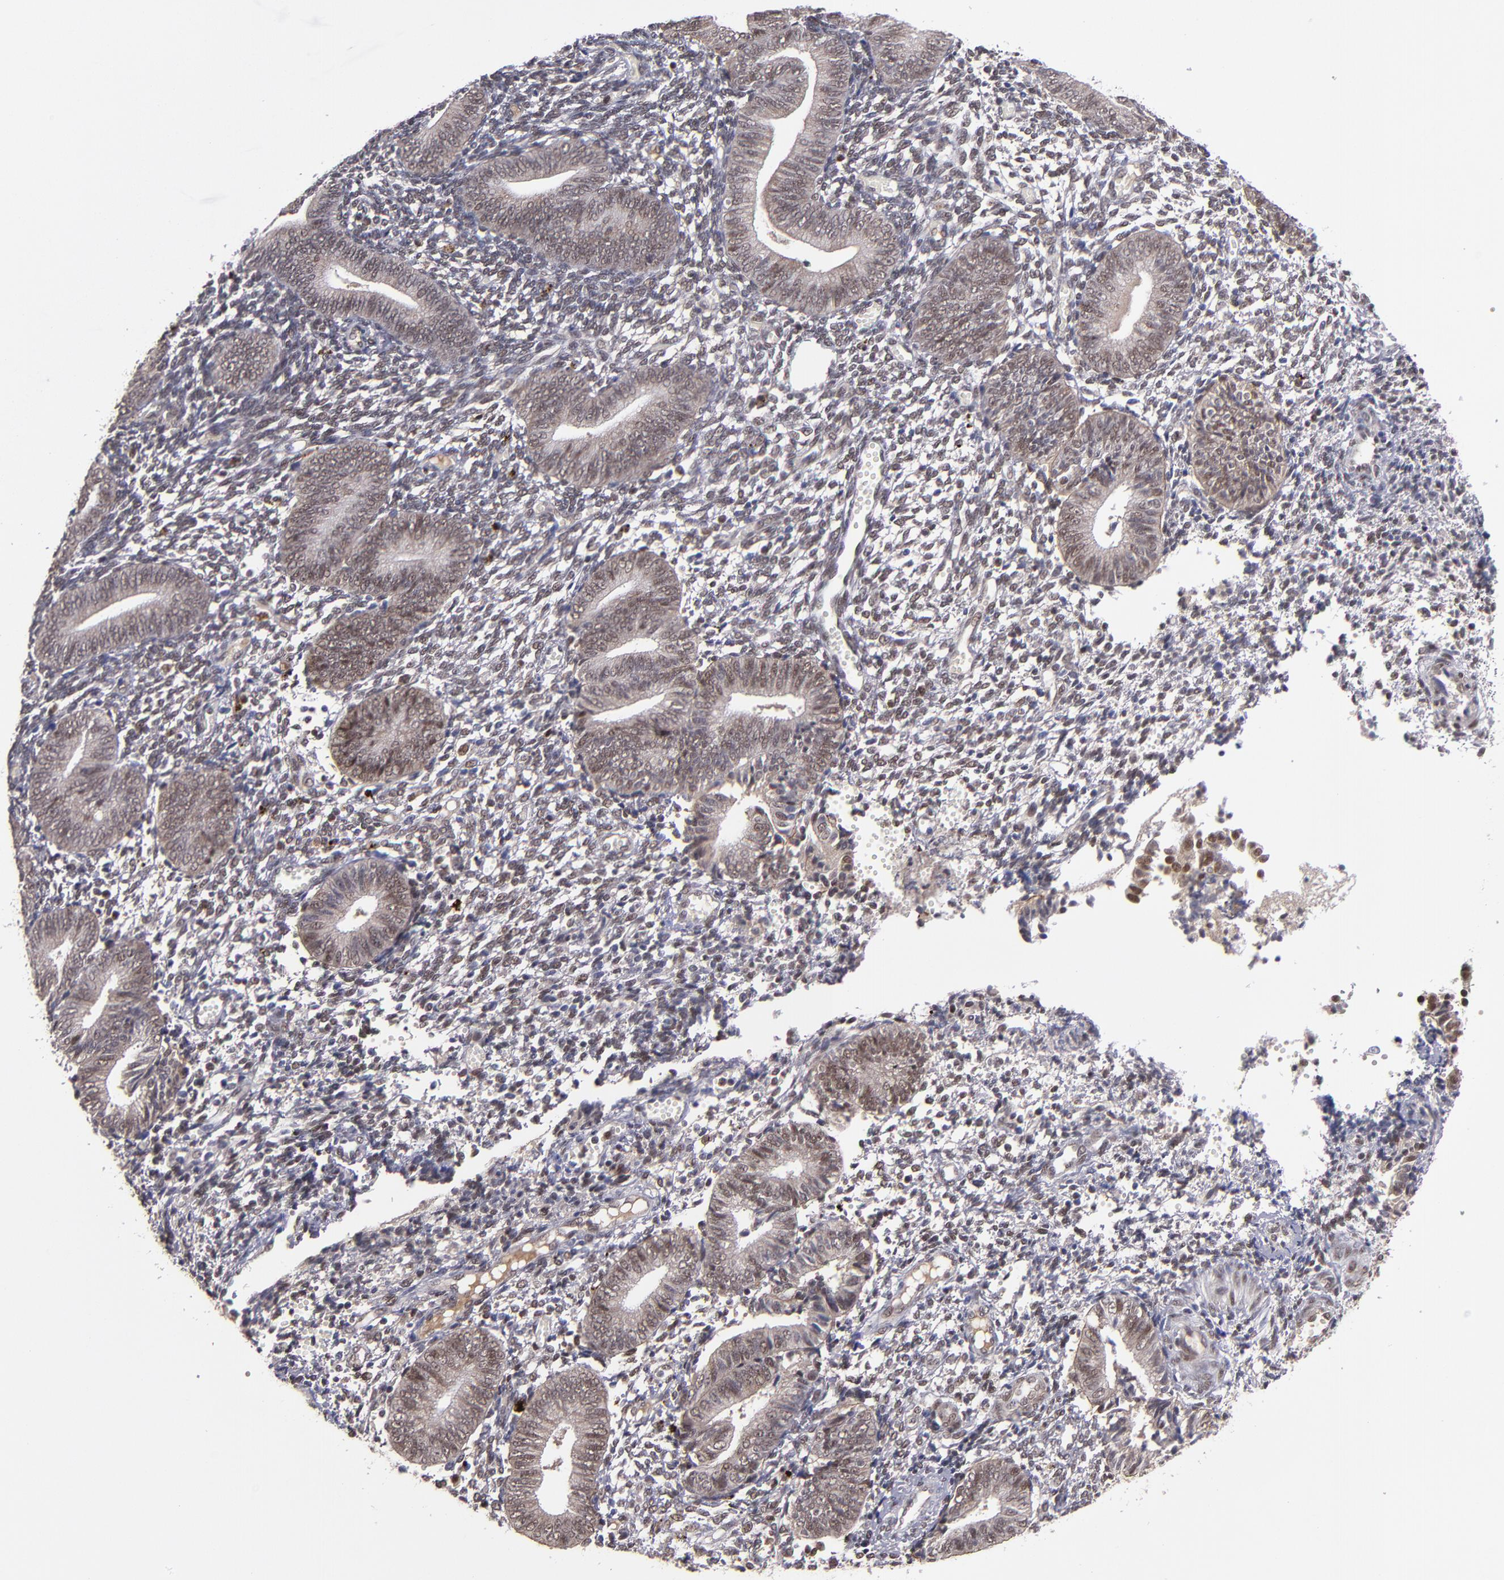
{"staining": {"intensity": "moderate", "quantity": "25%-75%", "location": "nuclear"}, "tissue": "endometrium", "cell_type": "Cells in endometrial stroma", "image_type": "normal", "snomed": [{"axis": "morphology", "description": "Normal tissue, NOS"}, {"axis": "topography", "description": "Uterus"}, {"axis": "topography", "description": "Endometrium"}], "caption": "A micrograph showing moderate nuclear staining in approximately 25%-75% of cells in endometrial stroma in benign endometrium, as visualized by brown immunohistochemical staining.", "gene": "EP300", "patient": {"sex": "female", "age": 33}}